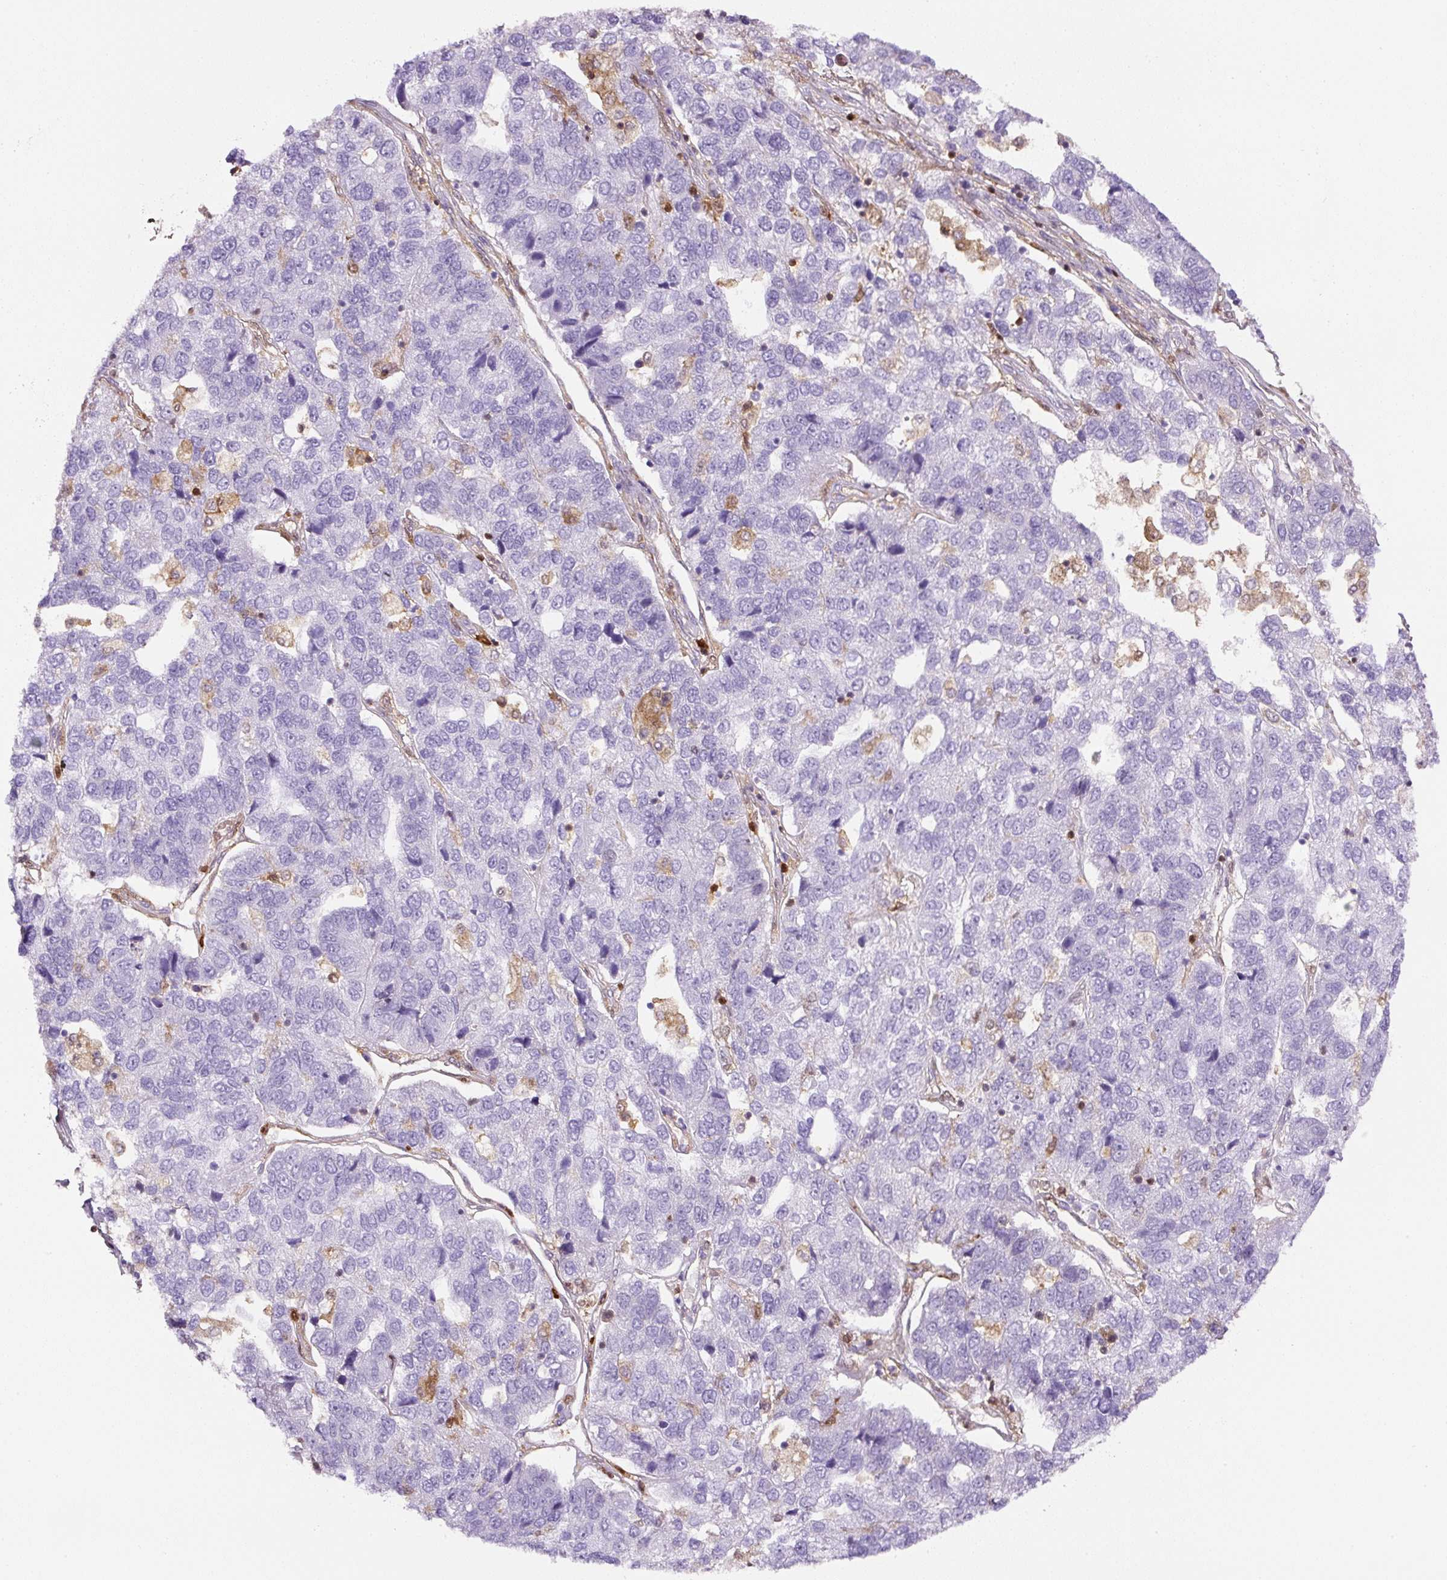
{"staining": {"intensity": "negative", "quantity": "none", "location": "none"}, "tissue": "pancreatic cancer", "cell_type": "Tumor cells", "image_type": "cancer", "snomed": [{"axis": "morphology", "description": "Adenocarcinoma, NOS"}, {"axis": "topography", "description": "Pancreas"}], "caption": "Histopathology image shows no significant protein positivity in tumor cells of adenocarcinoma (pancreatic).", "gene": "ANXA1", "patient": {"sex": "female", "age": 61}}